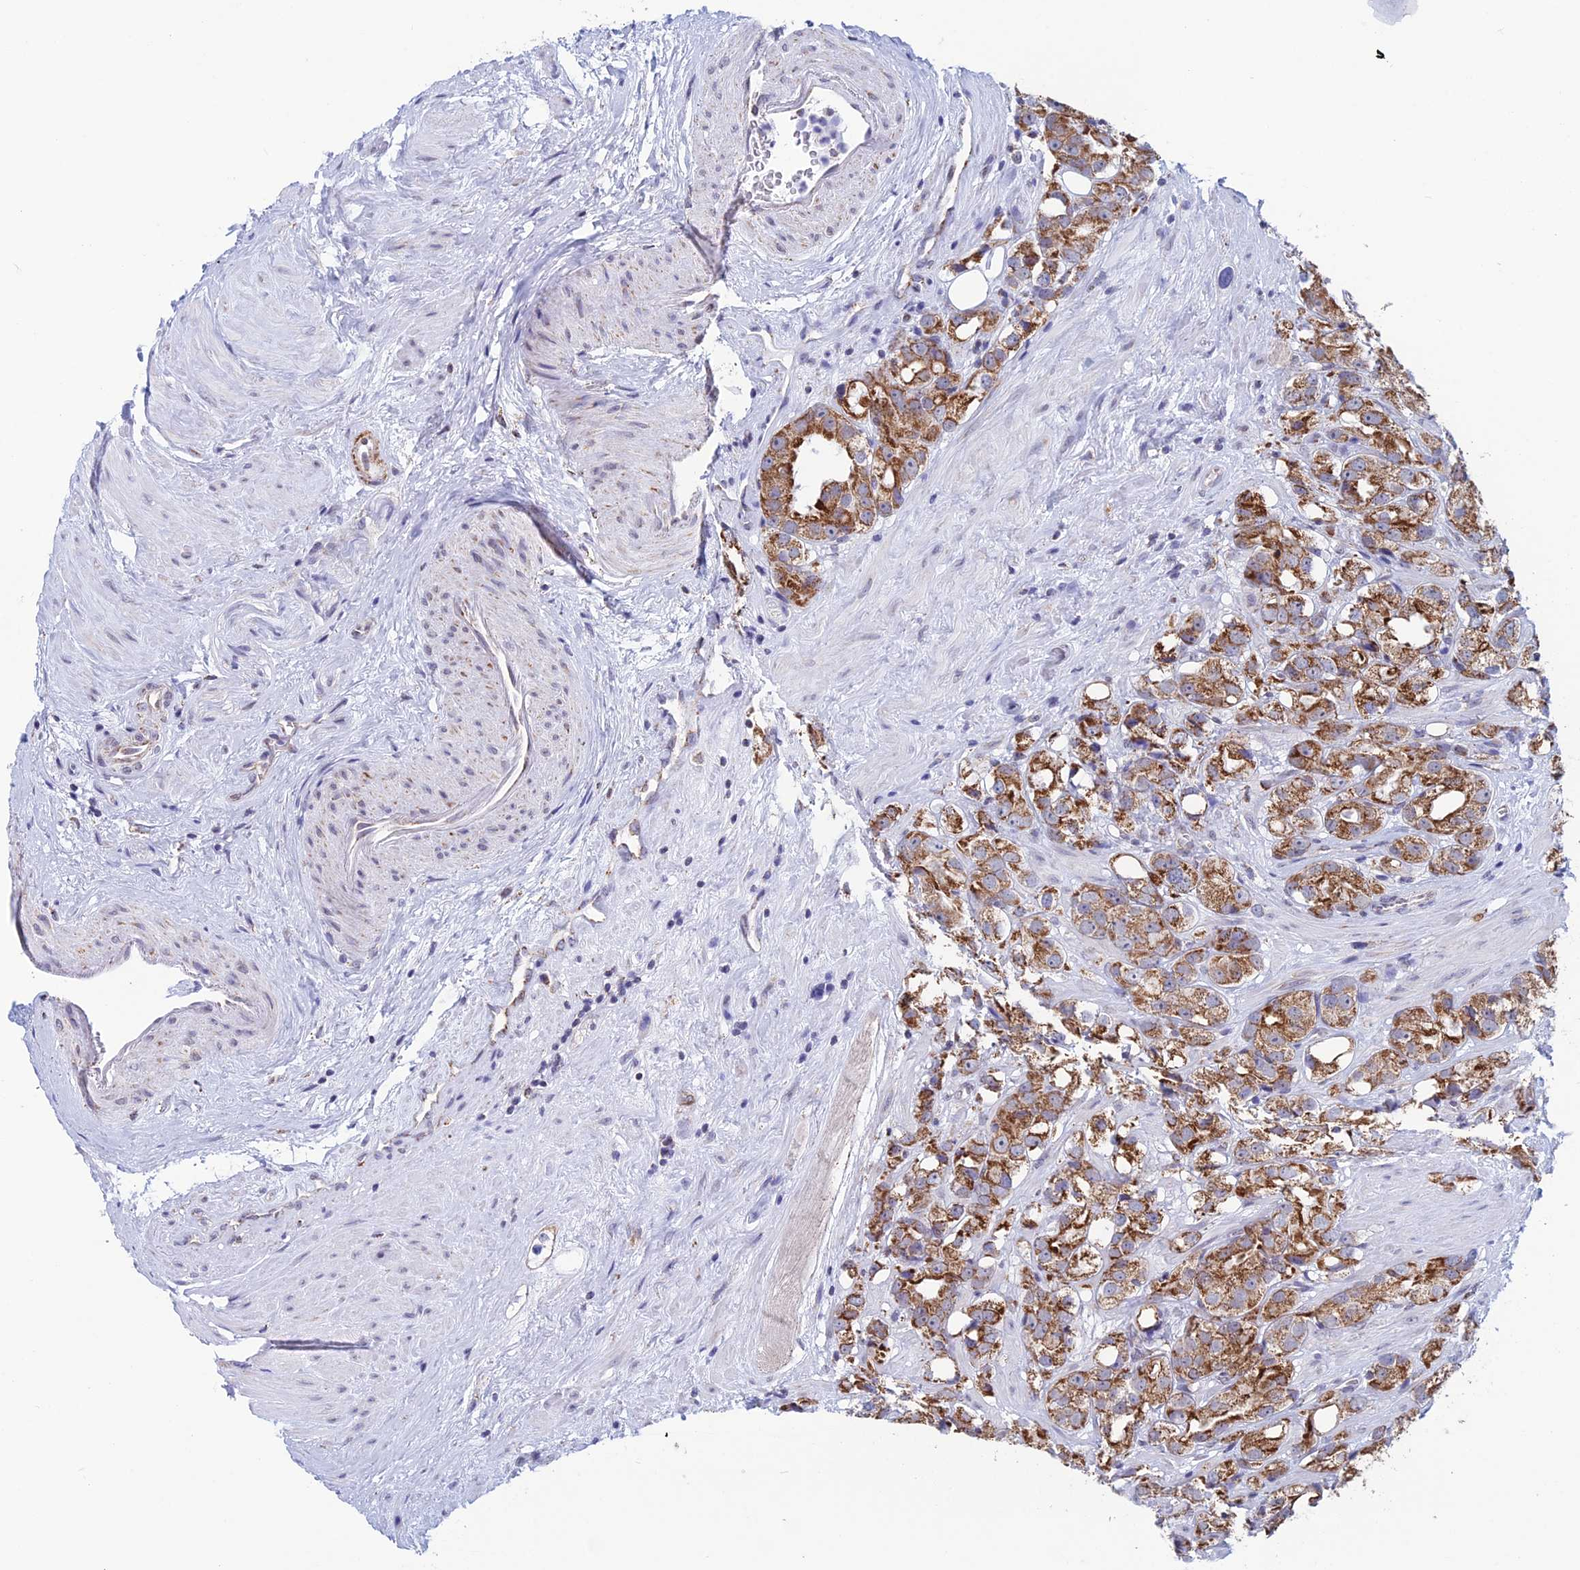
{"staining": {"intensity": "strong", "quantity": ">75%", "location": "cytoplasmic/membranous"}, "tissue": "prostate cancer", "cell_type": "Tumor cells", "image_type": "cancer", "snomed": [{"axis": "morphology", "description": "Adenocarcinoma, NOS"}, {"axis": "topography", "description": "Prostate"}], "caption": "Adenocarcinoma (prostate) was stained to show a protein in brown. There is high levels of strong cytoplasmic/membranous expression in about >75% of tumor cells.", "gene": "ZNG1B", "patient": {"sex": "male", "age": 79}}